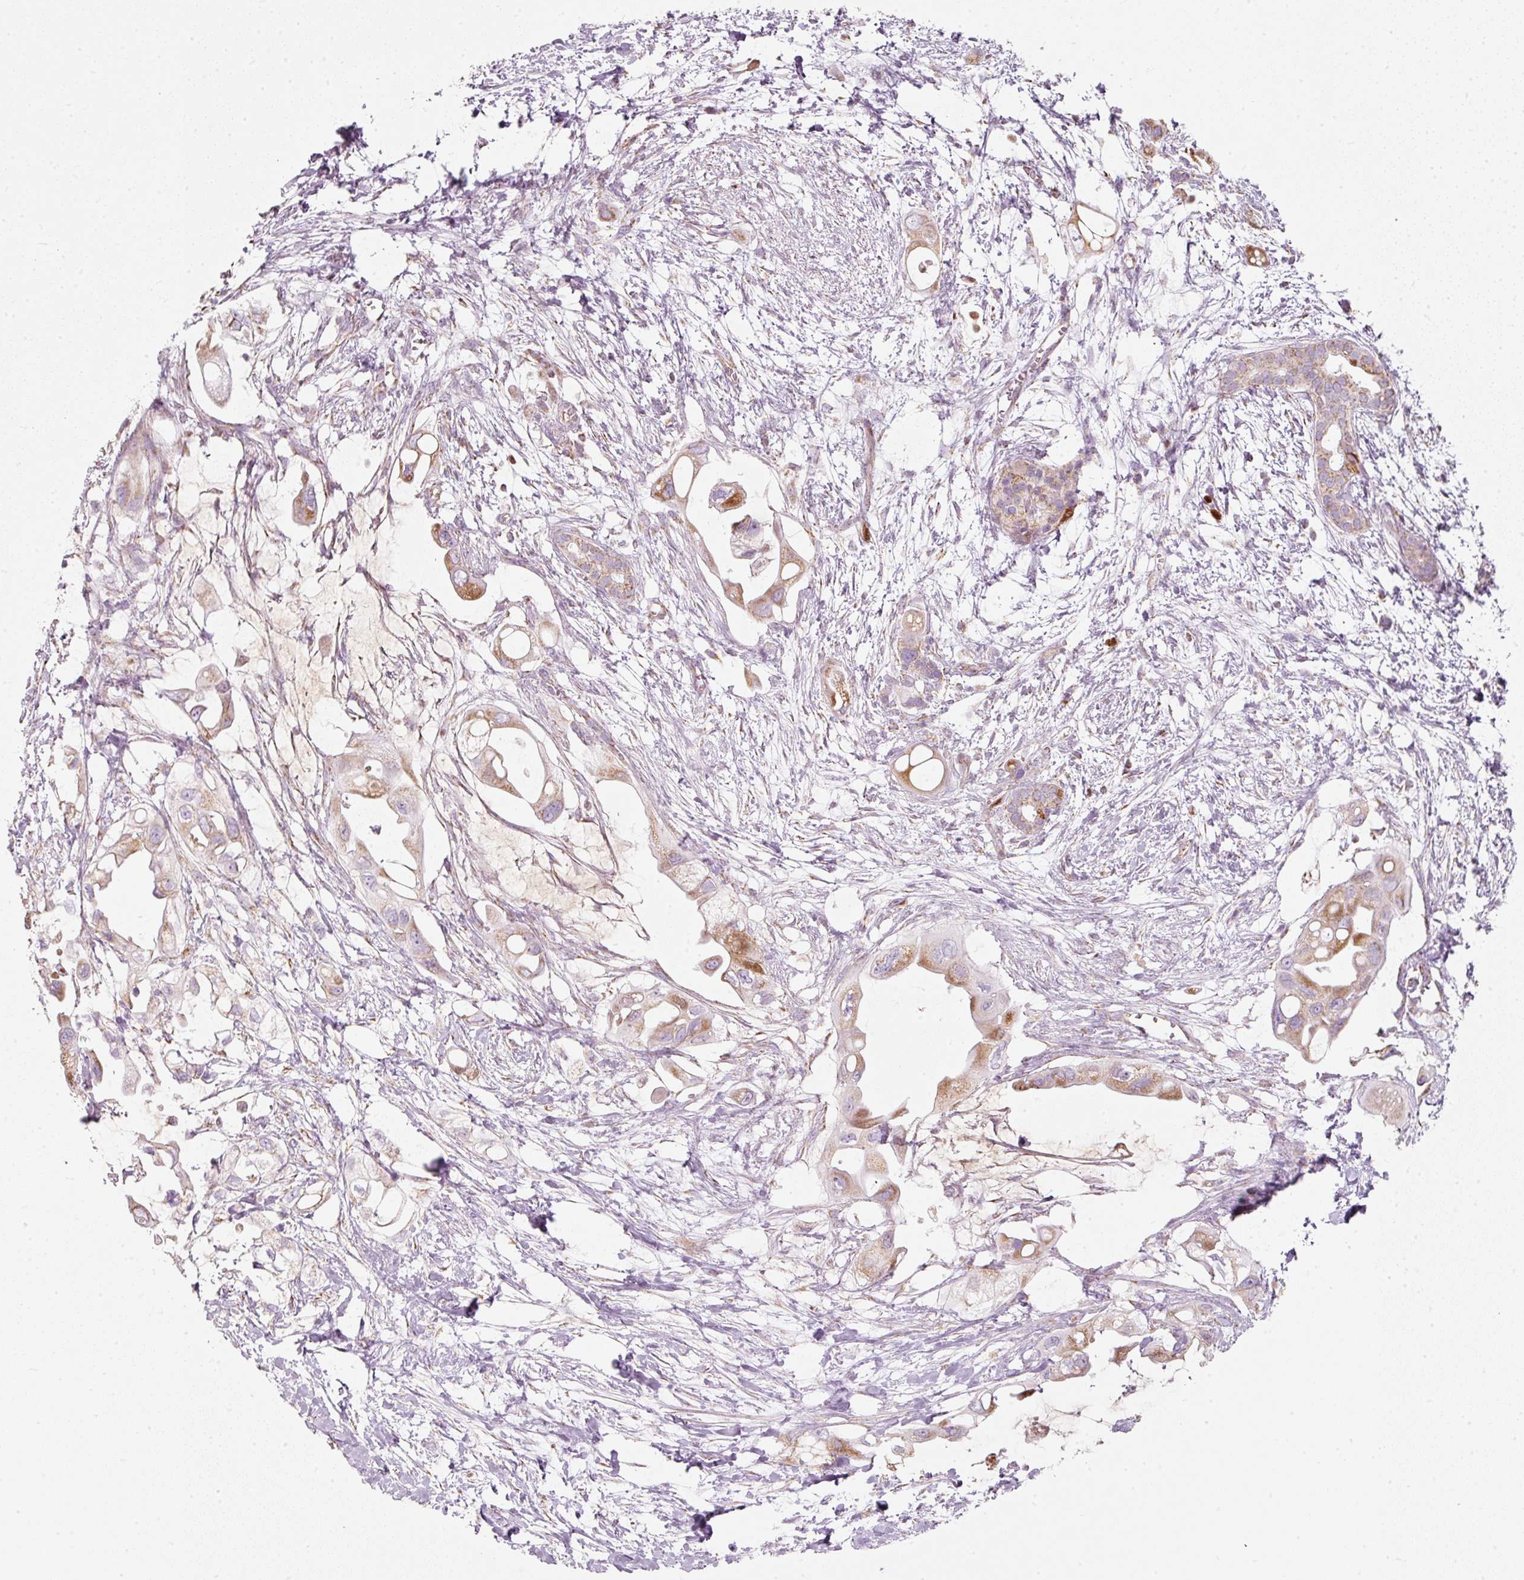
{"staining": {"intensity": "strong", "quantity": "25%-75%", "location": "cytoplasmic/membranous,nuclear"}, "tissue": "pancreatic cancer", "cell_type": "Tumor cells", "image_type": "cancer", "snomed": [{"axis": "morphology", "description": "Adenocarcinoma, NOS"}, {"axis": "topography", "description": "Pancreas"}], "caption": "A high-resolution photomicrograph shows immunohistochemistry (IHC) staining of pancreatic cancer, which exhibits strong cytoplasmic/membranous and nuclear expression in about 25%-75% of tumor cells. (brown staining indicates protein expression, while blue staining denotes nuclei).", "gene": "DUT", "patient": {"sex": "male", "age": 61}}